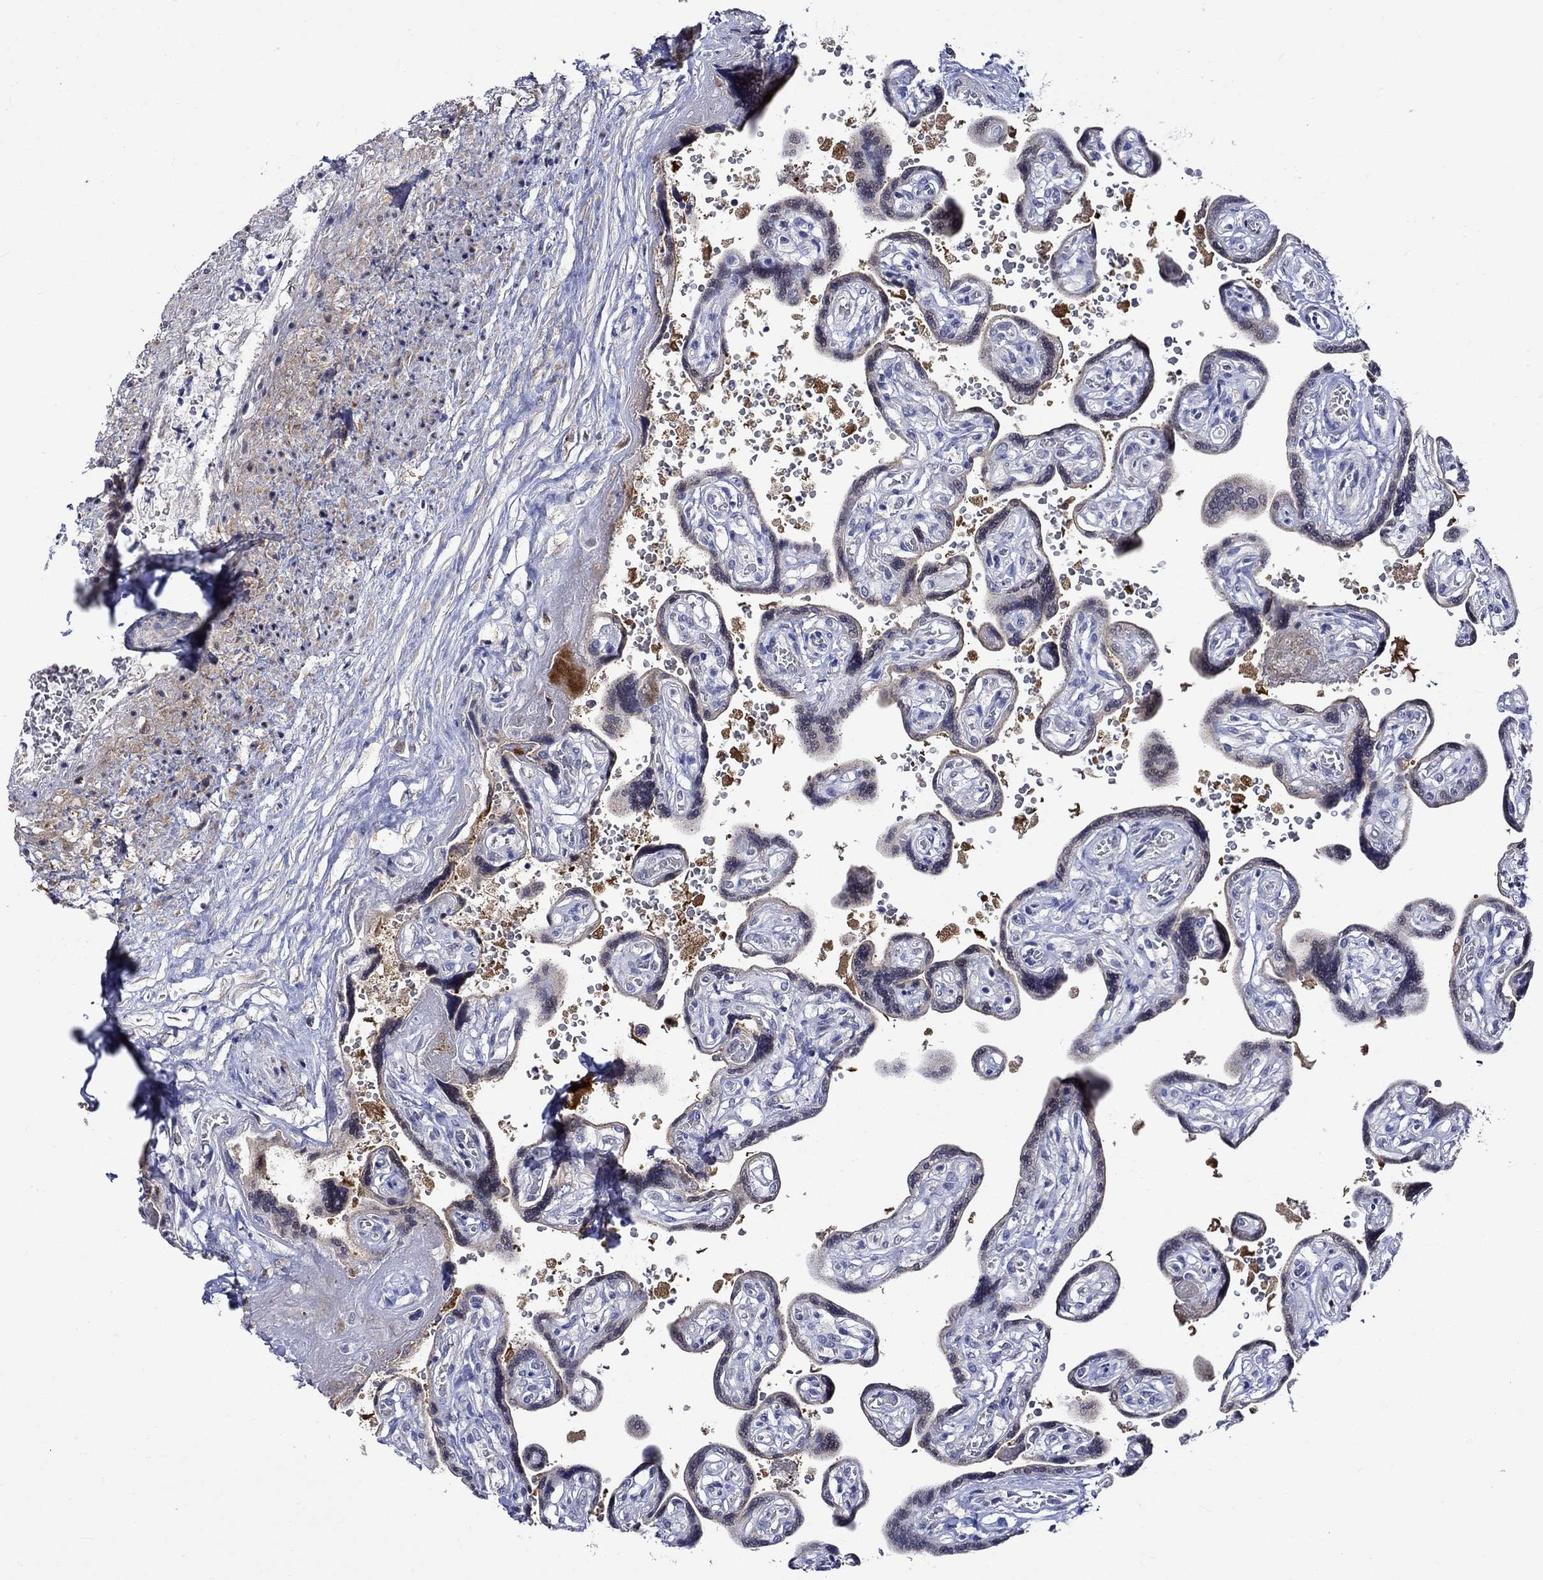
{"staining": {"intensity": "strong", "quantity": "25%-75%", "location": "cytoplasmic/membranous"}, "tissue": "placenta", "cell_type": "Decidual cells", "image_type": "normal", "snomed": [{"axis": "morphology", "description": "Normal tissue, NOS"}, {"axis": "topography", "description": "Placenta"}], "caption": "Brown immunohistochemical staining in normal human placenta displays strong cytoplasmic/membranous positivity in approximately 25%-75% of decidual cells.", "gene": "CRYAB", "patient": {"sex": "female", "age": 32}}